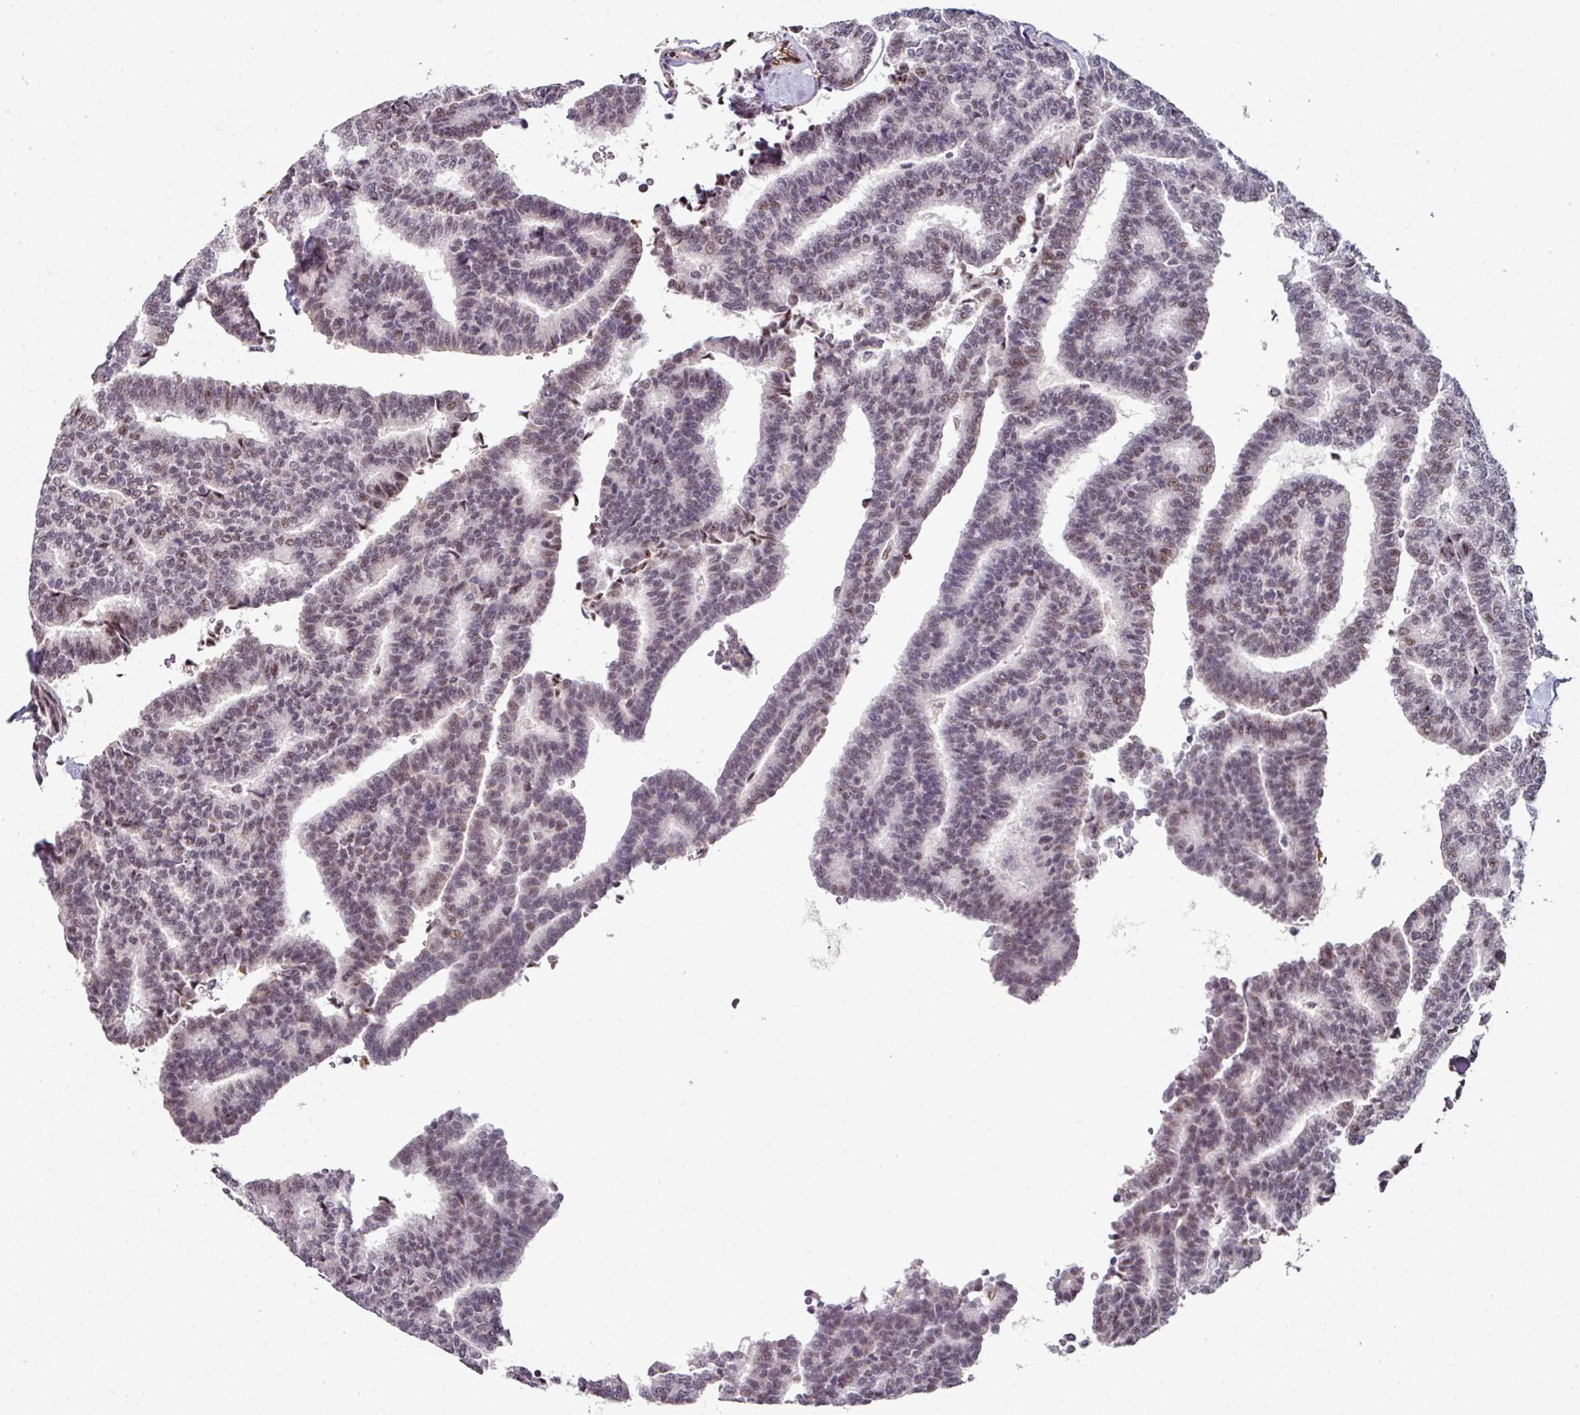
{"staining": {"intensity": "moderate", "quantity": "25%-75%", "location": "nuclear"}, "tissue": "thyroid cancer", "cell_type": "Tumor cells", "image_type": "cancer", "snomed": [{"axis": "morphology", "description": "Papillary adenocarcinoma, NOS"}, {"axis": "topography", "description": "Thyroid gland"}], "caption": "Immunohistochemical staining of thyroid cancer (papillary adenocarcinoma) reveals medium levels of moderate nuclear staining in about 25%-75% of tumor cells.", "gene": "SIDT2", "patient": {"sex": "female", "age": 35}}